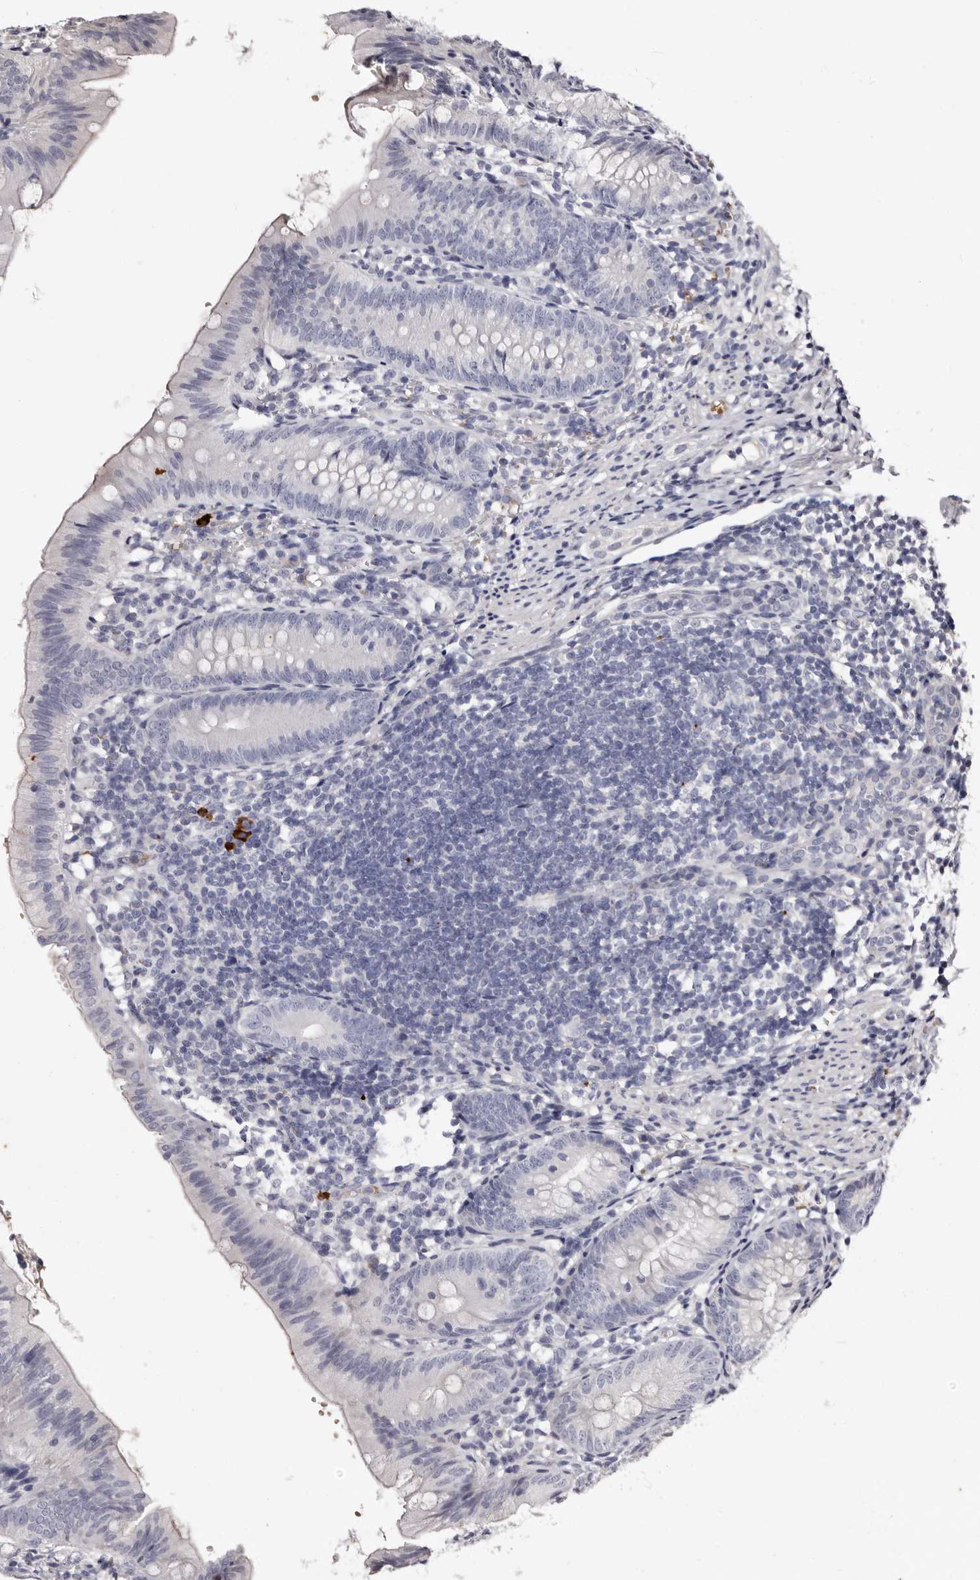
{"staining": {"intensity": "negative", "quantity": "none", "location": "none"}, "tissue": "appendix", "cell_type": "Glandular cells", "image_type": "normal", "snomed": [{"axis": "morphology", "description": "Normal tissue, NOS"}, {"axis": "topography", "description": "Appendix"}], "caption": "Photomicrograph shows no protein staining in glandular cells of benign appendix. (Immunohistochemistry (ihc), brightfield microscopy, high magnification).", "gene": "BPGM", "patient": {"sex": "male", "age": 1}}